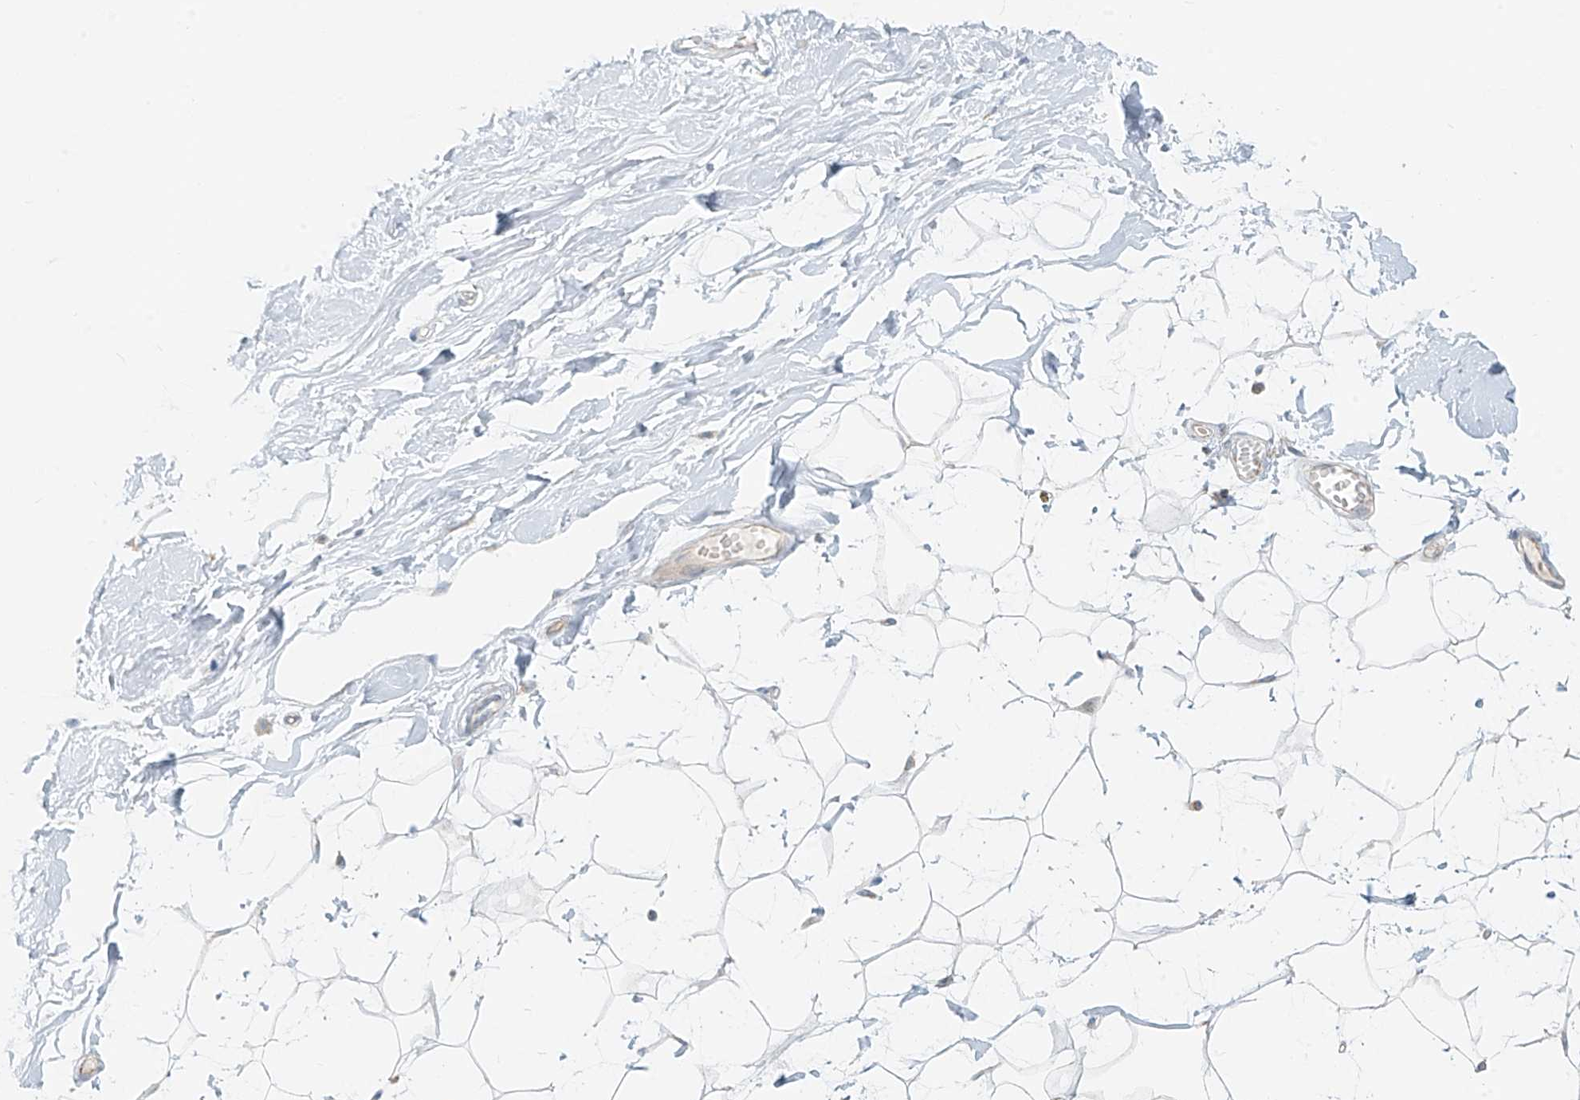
{"staining": {"intensity": "negative", "quantity": "none", "location": "none"}, "tissue": "breast", "cell_type": "Adipocytes", "image_type": "normal", "snomed": [{"axis": "morphology", "description": "Normal tissue, NOS"}, {"axis": "topography", "description": "Breast"}], "caption": "DAB (3,3'-diaminobenzidine) immunohistochemical staining of unremarkable breast reveals no significant positivity in adipocytes.", "gene": "UST", "patient": {"sex": "female", "age": 26}}